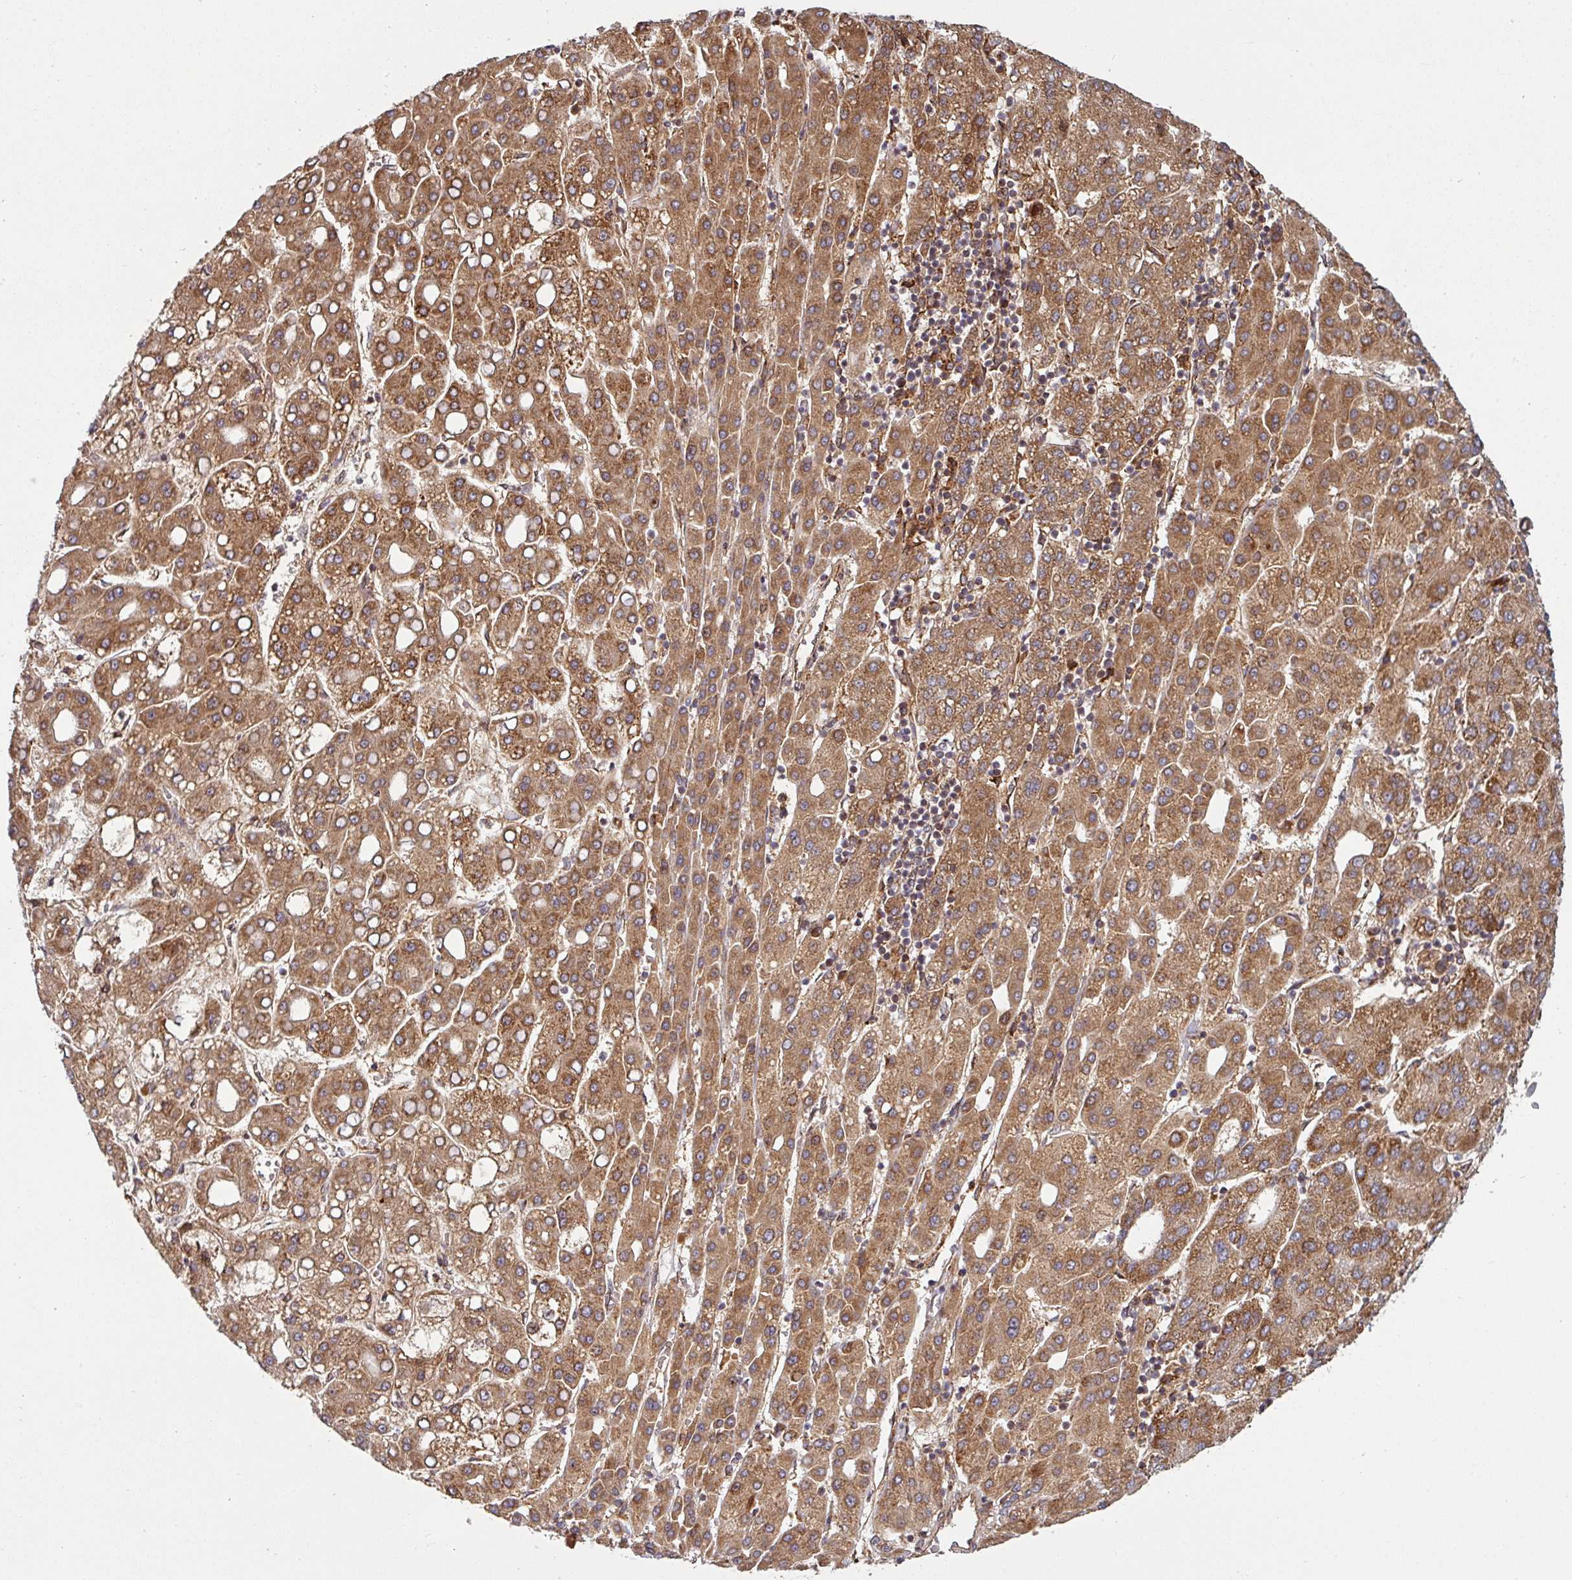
{"staining": {"intensity": "moderate", "quantity": ">75%", "location": "cytoplasmic/membranous"}, "tissue": "liver cancer", "cell_type": "Tumor cells", "image_type": "cancer", "snomed": [{"axis": "morphology", "description": "Carcinoma, Hepatocellular, NOS"}, {"axis": "topography", "description": "Liver"}], "caption": "Immunohistochemistry (IHC) (DAB) staining of human liver cancer (hepatocellular carcinoma) exhibits moderate cytoplasmic/membranous protein expression in about >75% of tumor cells. The staining is performed using DAB (3,3'-diaminobenzidine) brown chromogen to label protein expression. The nuclei are counter-stained blue using hematoxylin.", "gene": "RAB5A", "patient": {"sex": "male", "age": 65}}